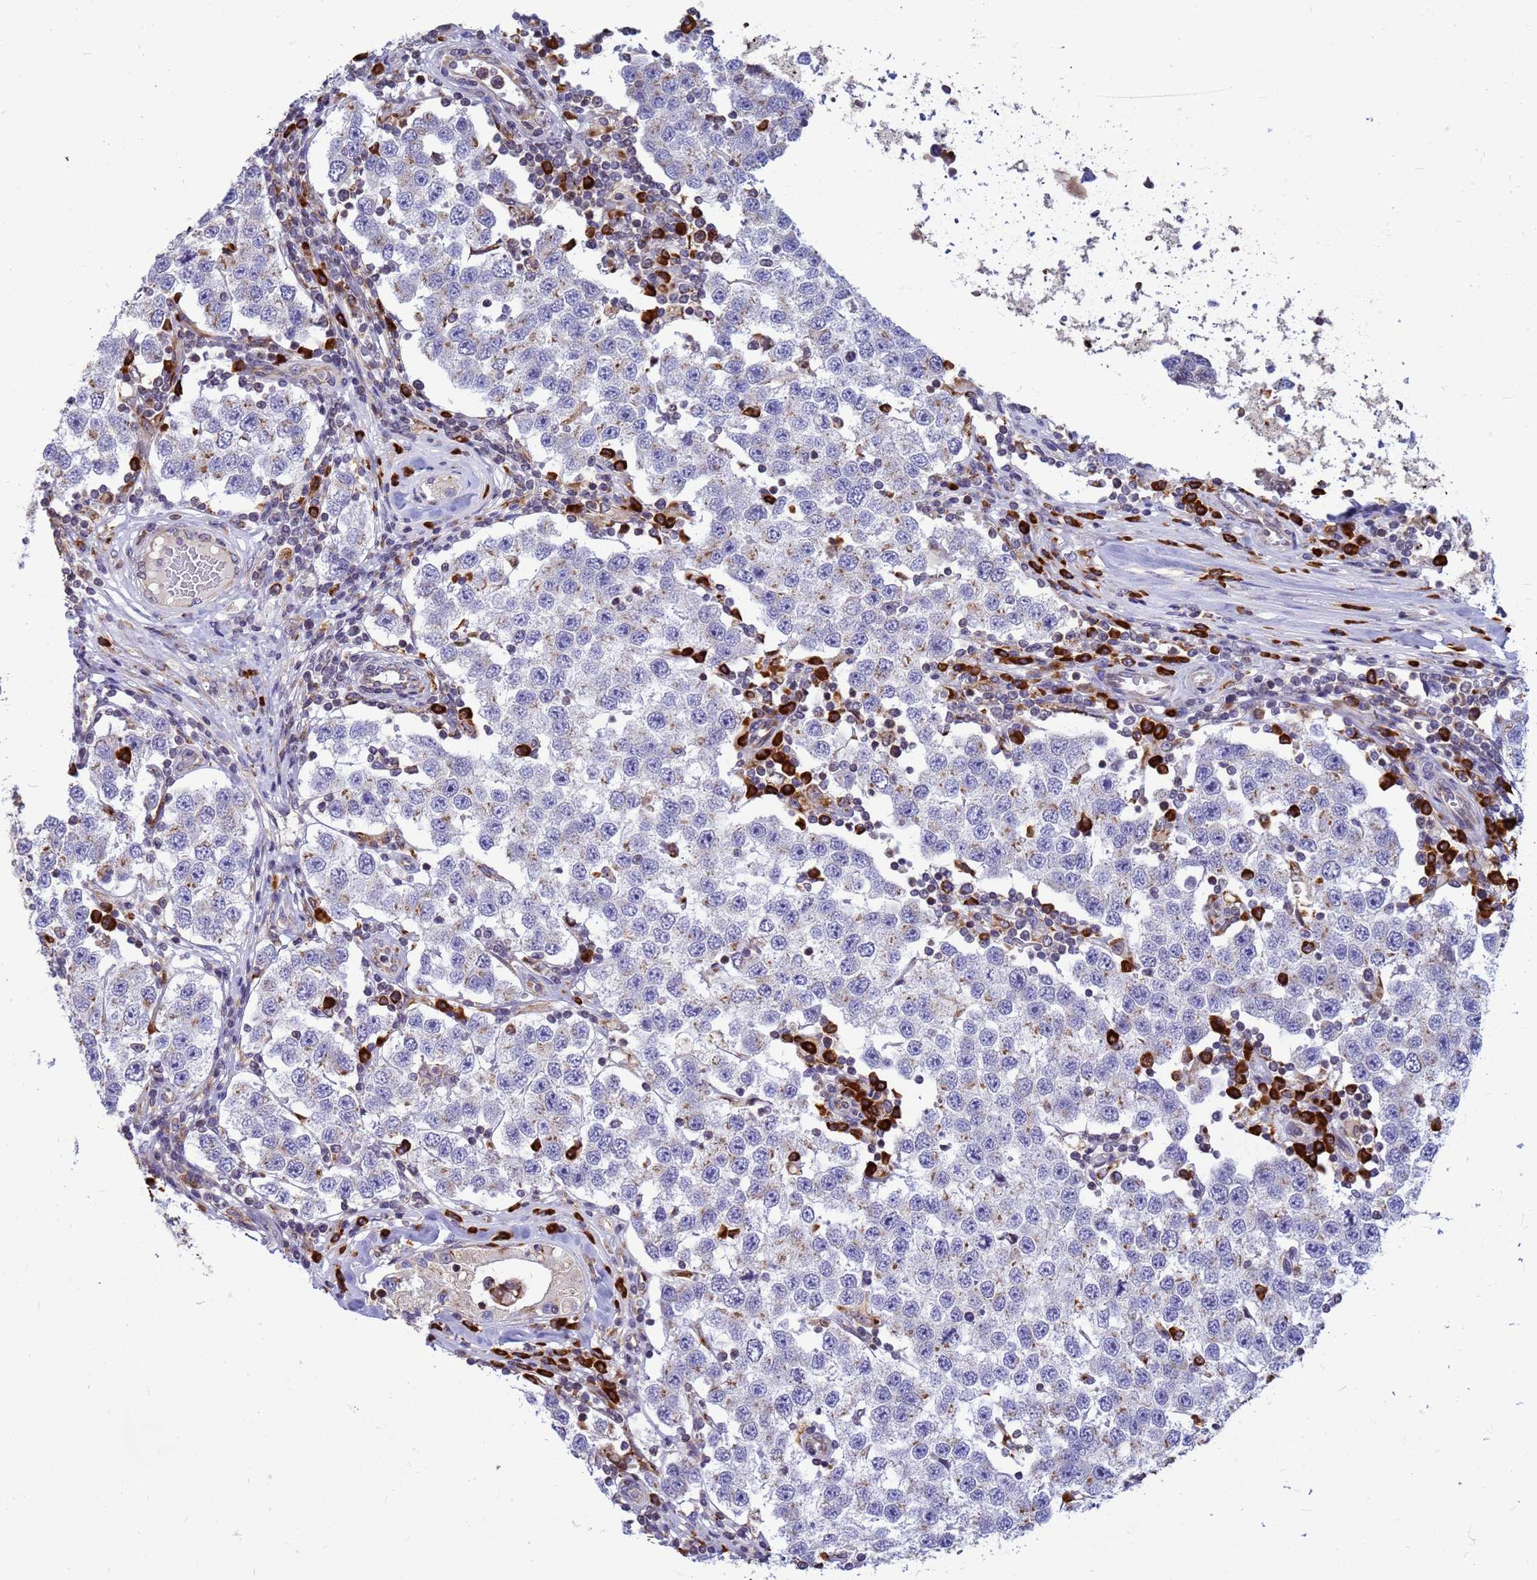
{"staining": {"intensity": "negative", "quantity": "none", "location": "none"}, "tissue": "testis cancer", "cell_type": "Tumor cells", "image_type": "cancer", "snomed": [{"axis": "morphology", "description": "Seminoma, NOS"}, {"axis": "topography", "description": "Testis"}], "caption": "Human testis seminoma stained for a protein using immunohistochemistry demonstrates no positivity in tumor cells.", "gene": "SSR4", "patient": {"sex": "male", "age": 34}}